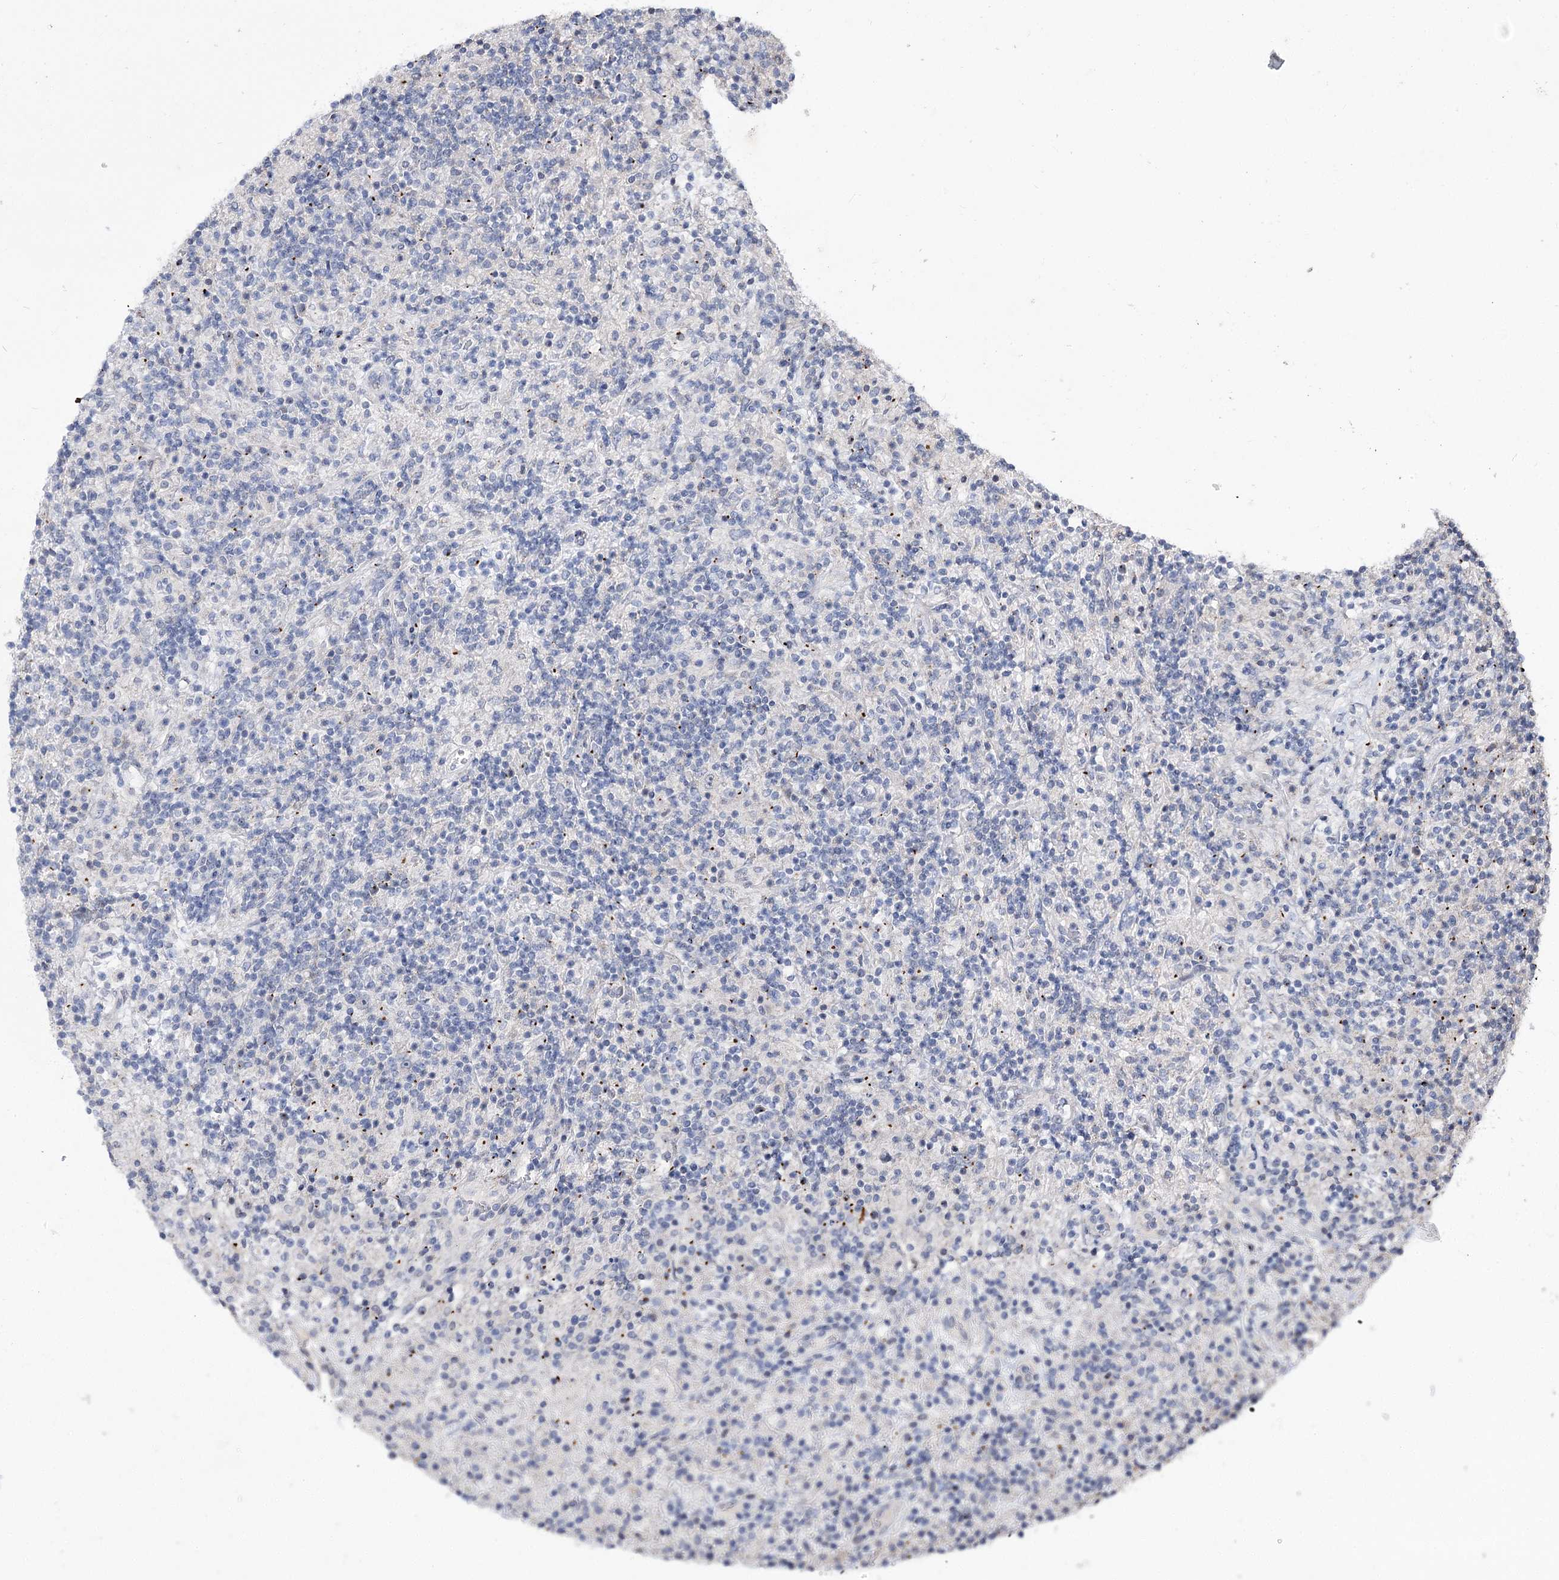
{"staining": {"intensity": "negative", "quantity": "none", "location": "none"}, "tissue": "lymphoma", "cell_type": "Tumor cells", "image_type": "cancer", "snomed": [{"axis": "morphology", "description": "Hodgkin's disease, NOS"}, {"axis": "topography", "description": "Lymph node"}], "caption": "An immunohistochemistry histopathology image of Hodgkin's disease is shown. There is no staining in tumor cells of Hodgkin's disease. Brightfield microscopy of IHC stained with DAB (3,3'-diaminobenzidine) (brown) and hematoxylin (blue), captured at high magnification.", "gene": "ATP10B", "patient": {"sex": "male", "age": 70}}